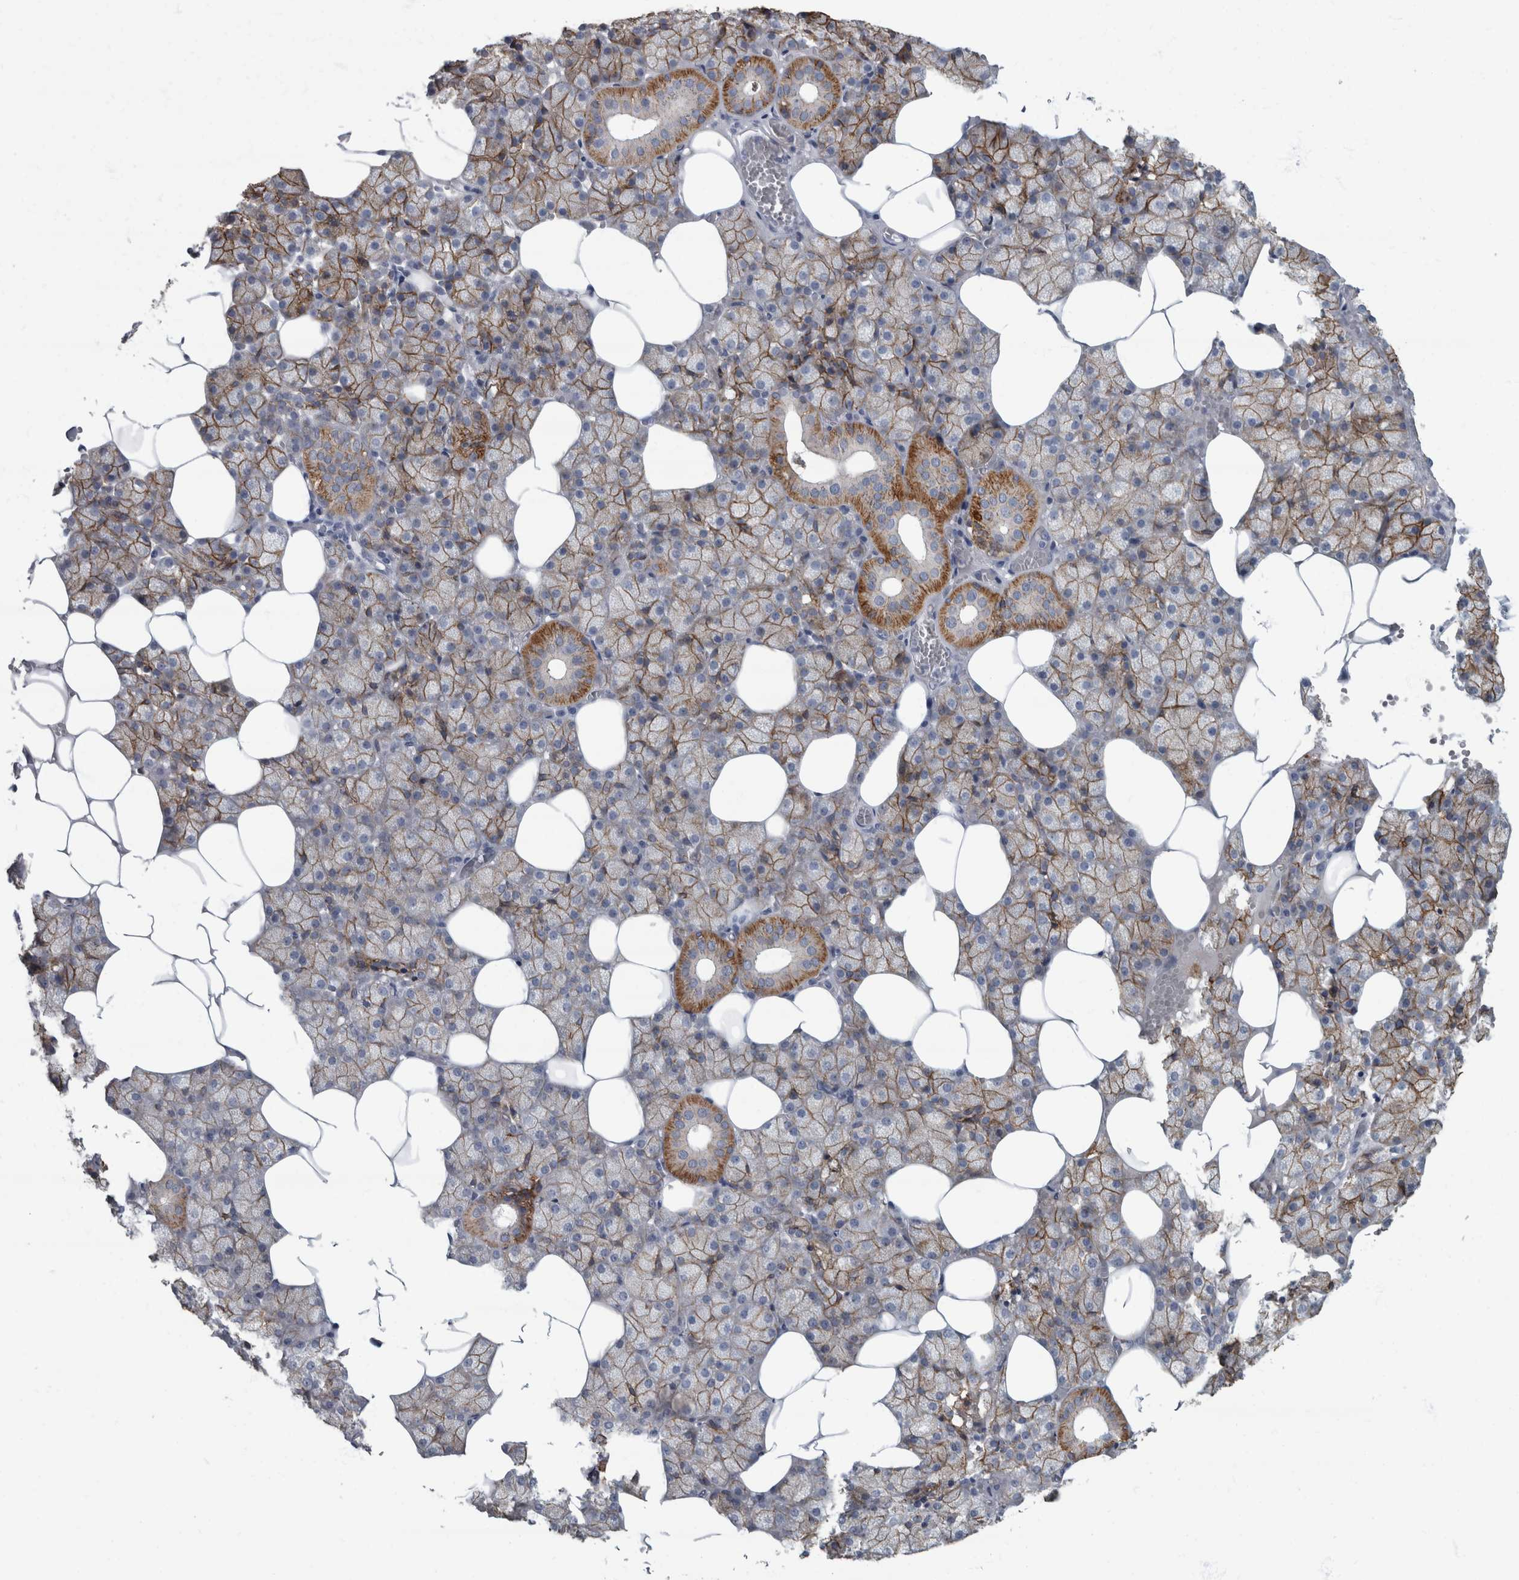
{"staining": {"intensity": "moderate", "quantity": ">75%", "location": "cytoplasmic/membranous"}, "tissue": "salivary gland", "cell_type": "Glandular cells", "image_type": "normal", "snomed": [{"axis": "morphology", "description": "Normal tissue, NOS"}, {"axis": "topography", "description": "Salivary gland"}], "caption": "Salivary gland stained for a protein shows moderate cytoplasmic/membranous positivity in glandular cells. Nuclei are stained in blue.", "gene": "DSG2", "patient": {"sex": "male", "age": 62}}